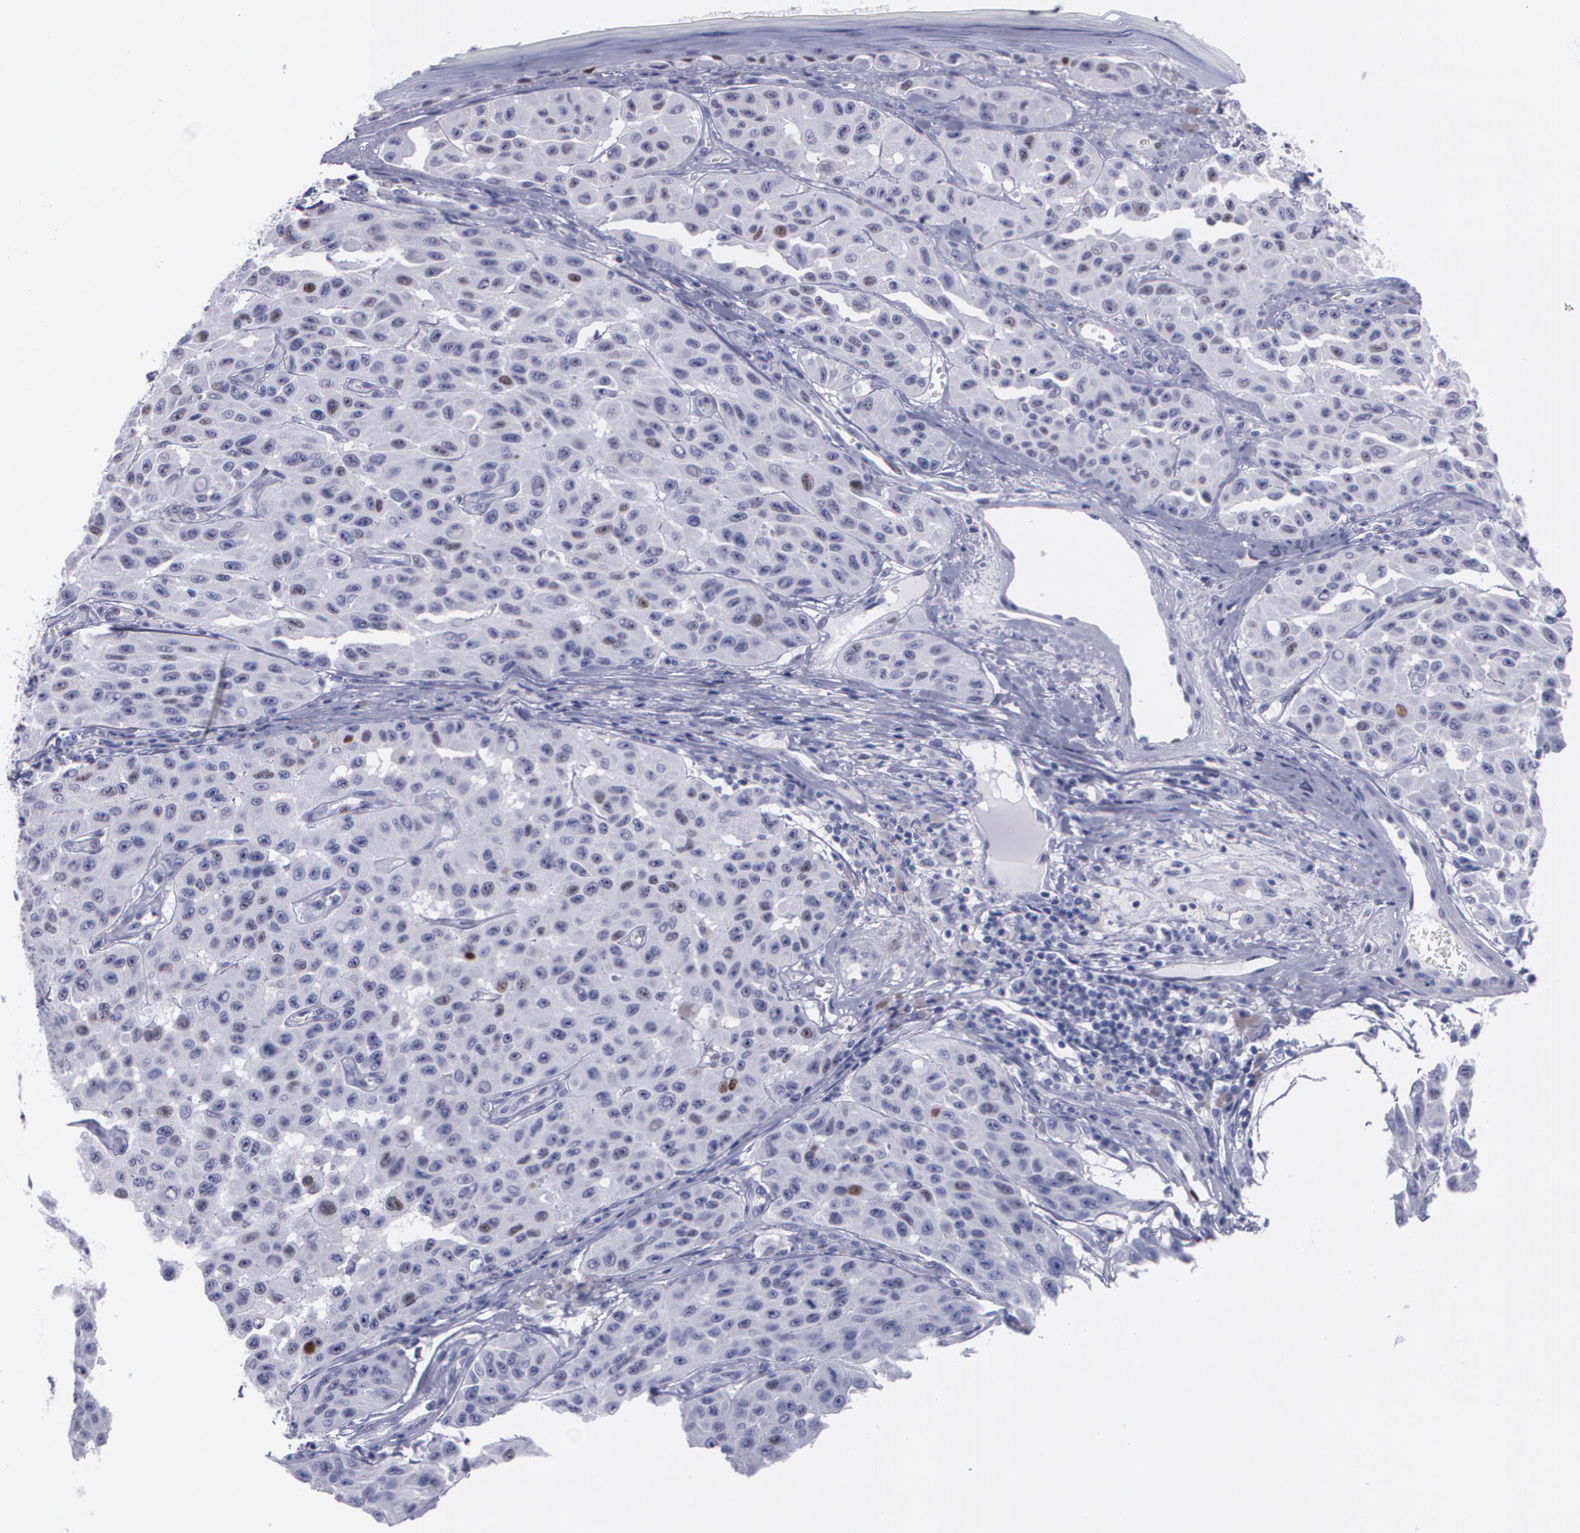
{"staining": {"intensity": "moderate", "quantity": "<25%", "location": "nuclear"}, "tissue": "melanoma", "cell_type": "Tumor cells", "image_type": "cancer", "snomed": [{"axis": "morphology", "description": "Malignant melanoma, NOS"}, {"axis": "topography", "description": "Skin"}], "caption": "High-magnification brightfield microscopy of malignant melanoma stained with DAB (brown) and counterstained with hematoxylin (blue). tumor cells exhibit moderate nuclear expression is identified in about<25% of cells.", "gene": "TP53", "patient": {"sex": "male", "age": 30}}